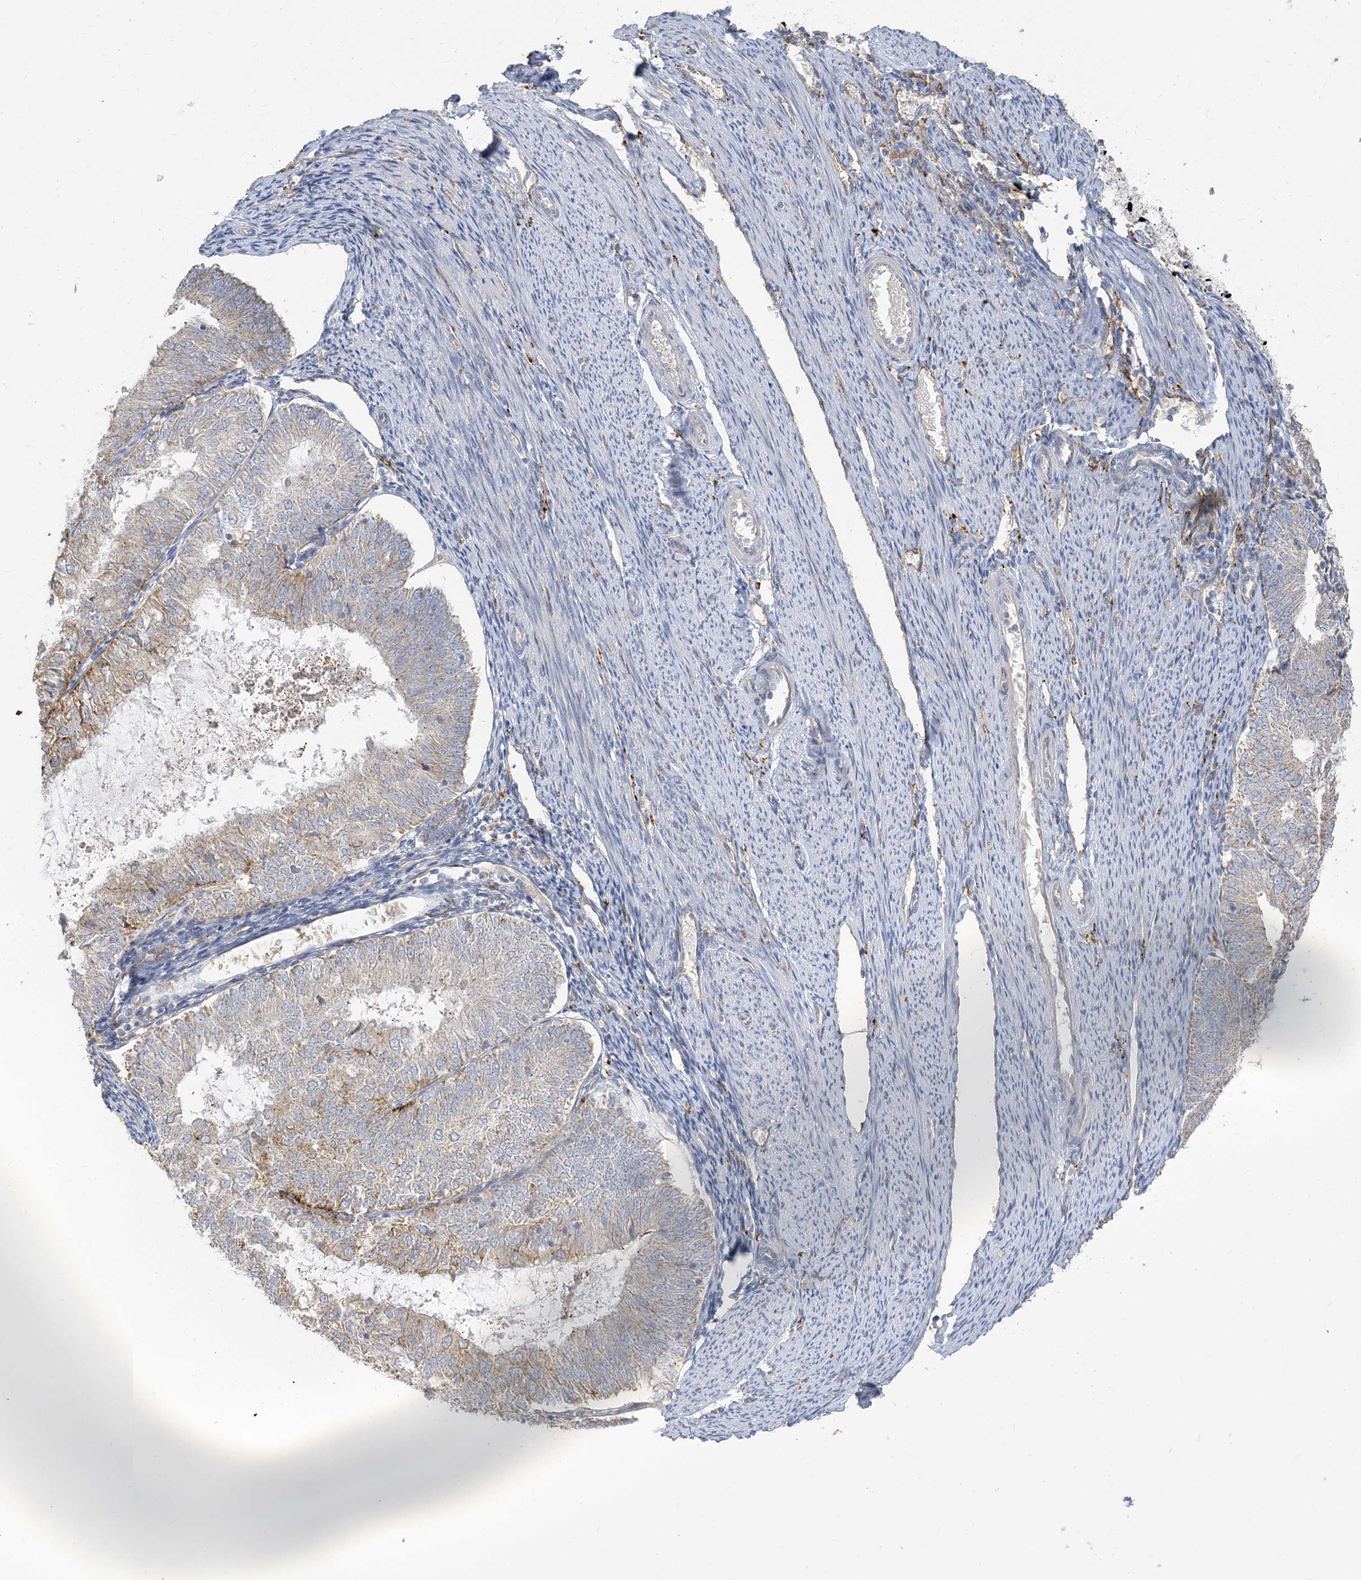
{"staining": {"intensity": "moderate", "quantity": "<25%", "location": "cytoplasmic/membranous"}, "tissue": "endometrial cancer", "cell_type": "Tumor cells", "image_type": "cancer", "snomed": [{"axis": "morphology", "description": "Adenocarcinoma, NOS"}, {"axis": "topography", "description": "Endometrium"}], "caption": "Human endometrial cancer (adenocarcinoma) stained with a protein marker demonstrates moderate staining in tumor cells.", "gene": "PEAR1", "patient": {"sex": "female", "age": 57}}